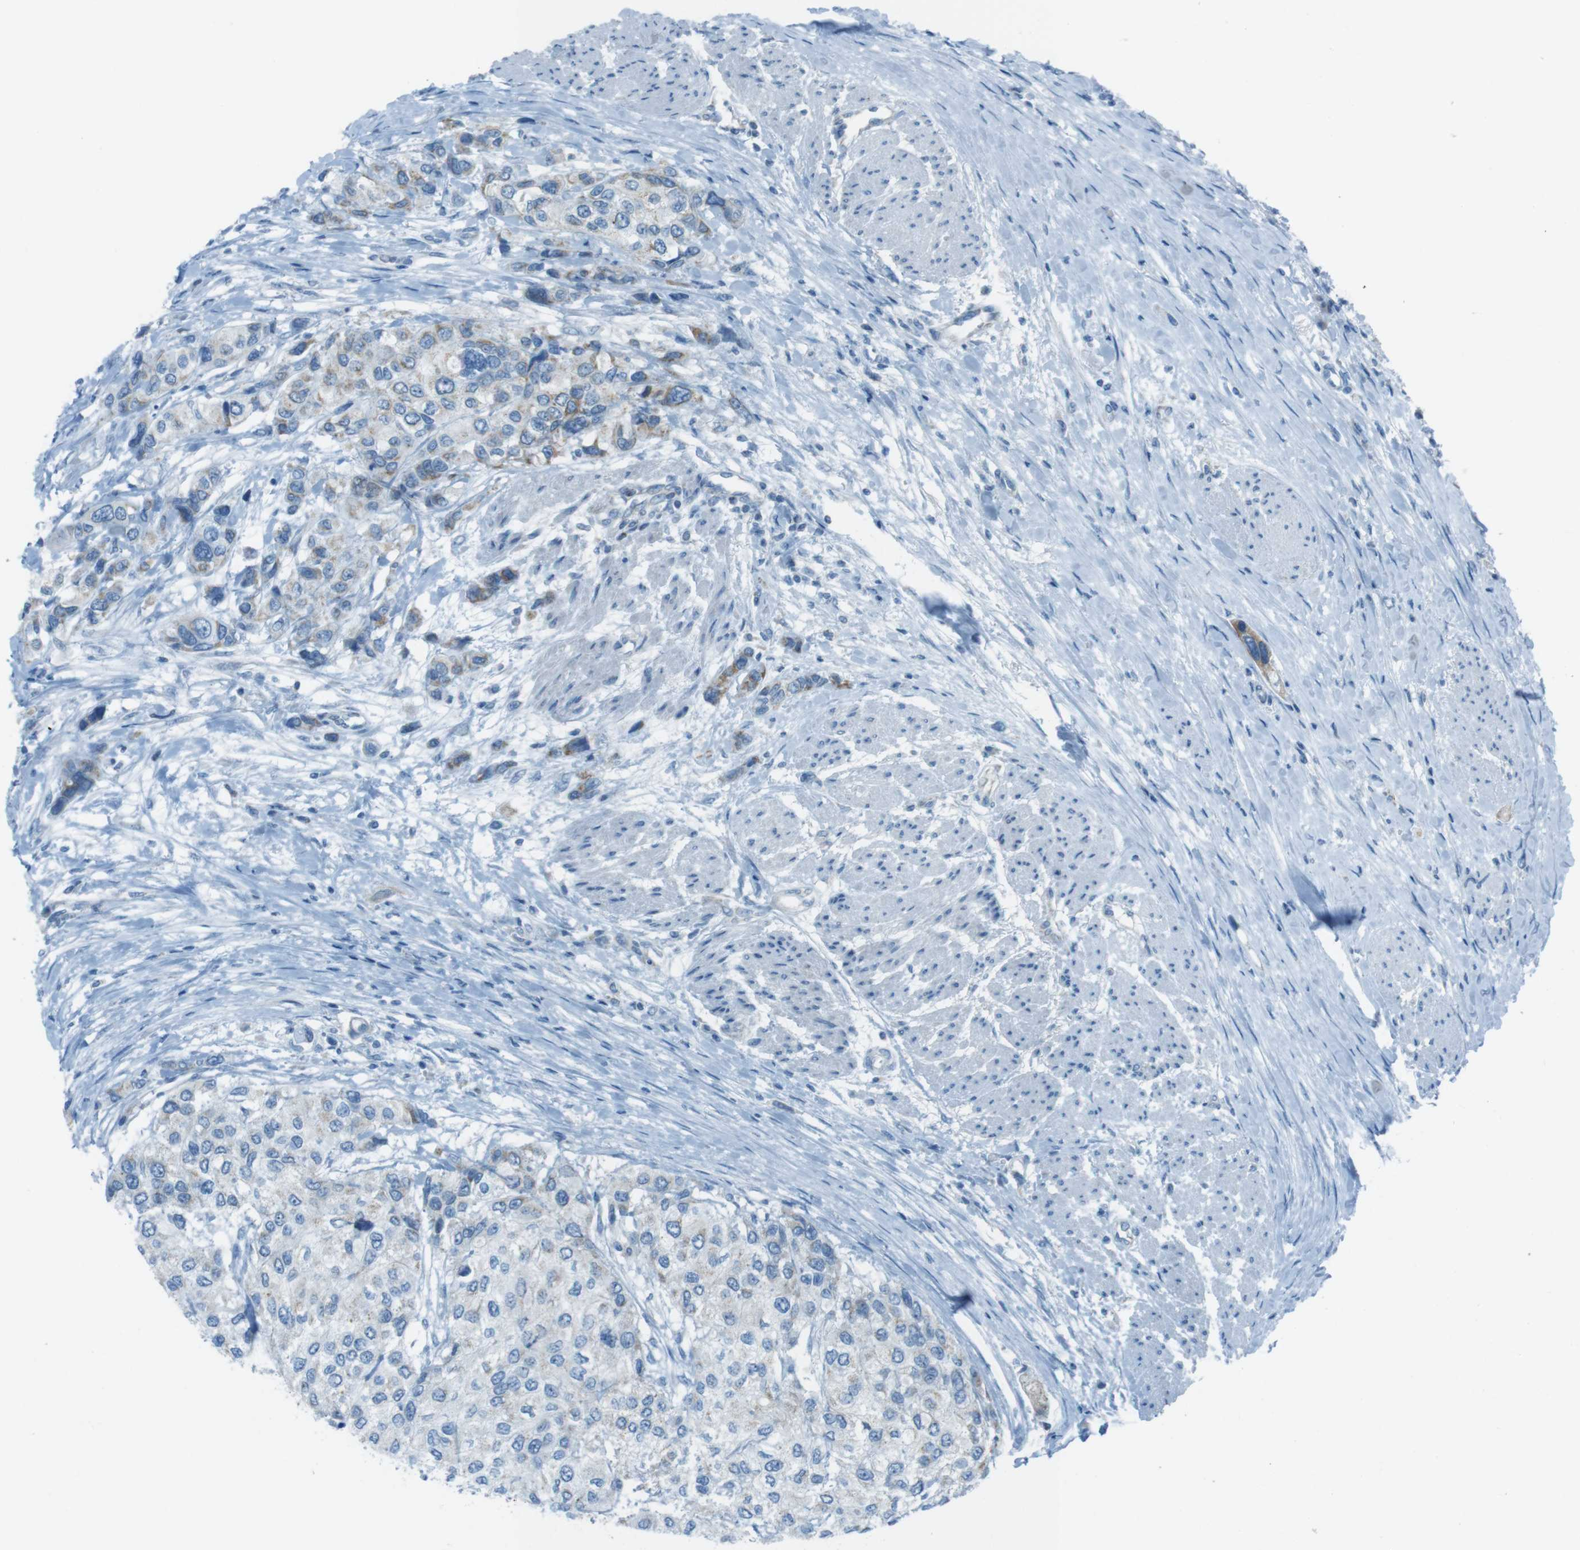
{"staining": {"intensity": "weak", "quantity": "<25%", "location": "cytoplasmic/membranous"}, "tissue": "urothelial cancer", "cell_type": "Tumor cells", "image_type": "cancer", "snomed": [{"axis": "morphology", "description": "Urothelial carcinoma, High grade"}, {"axis": "topography", "description": "Urinary bladder"}], "caption": "A photomicrograph of urothelial cancer stained for a protein shows no brown staining in tumor cells.", "gene": "DNAJA3", "patient": {"sex": "female", "age": 56}}